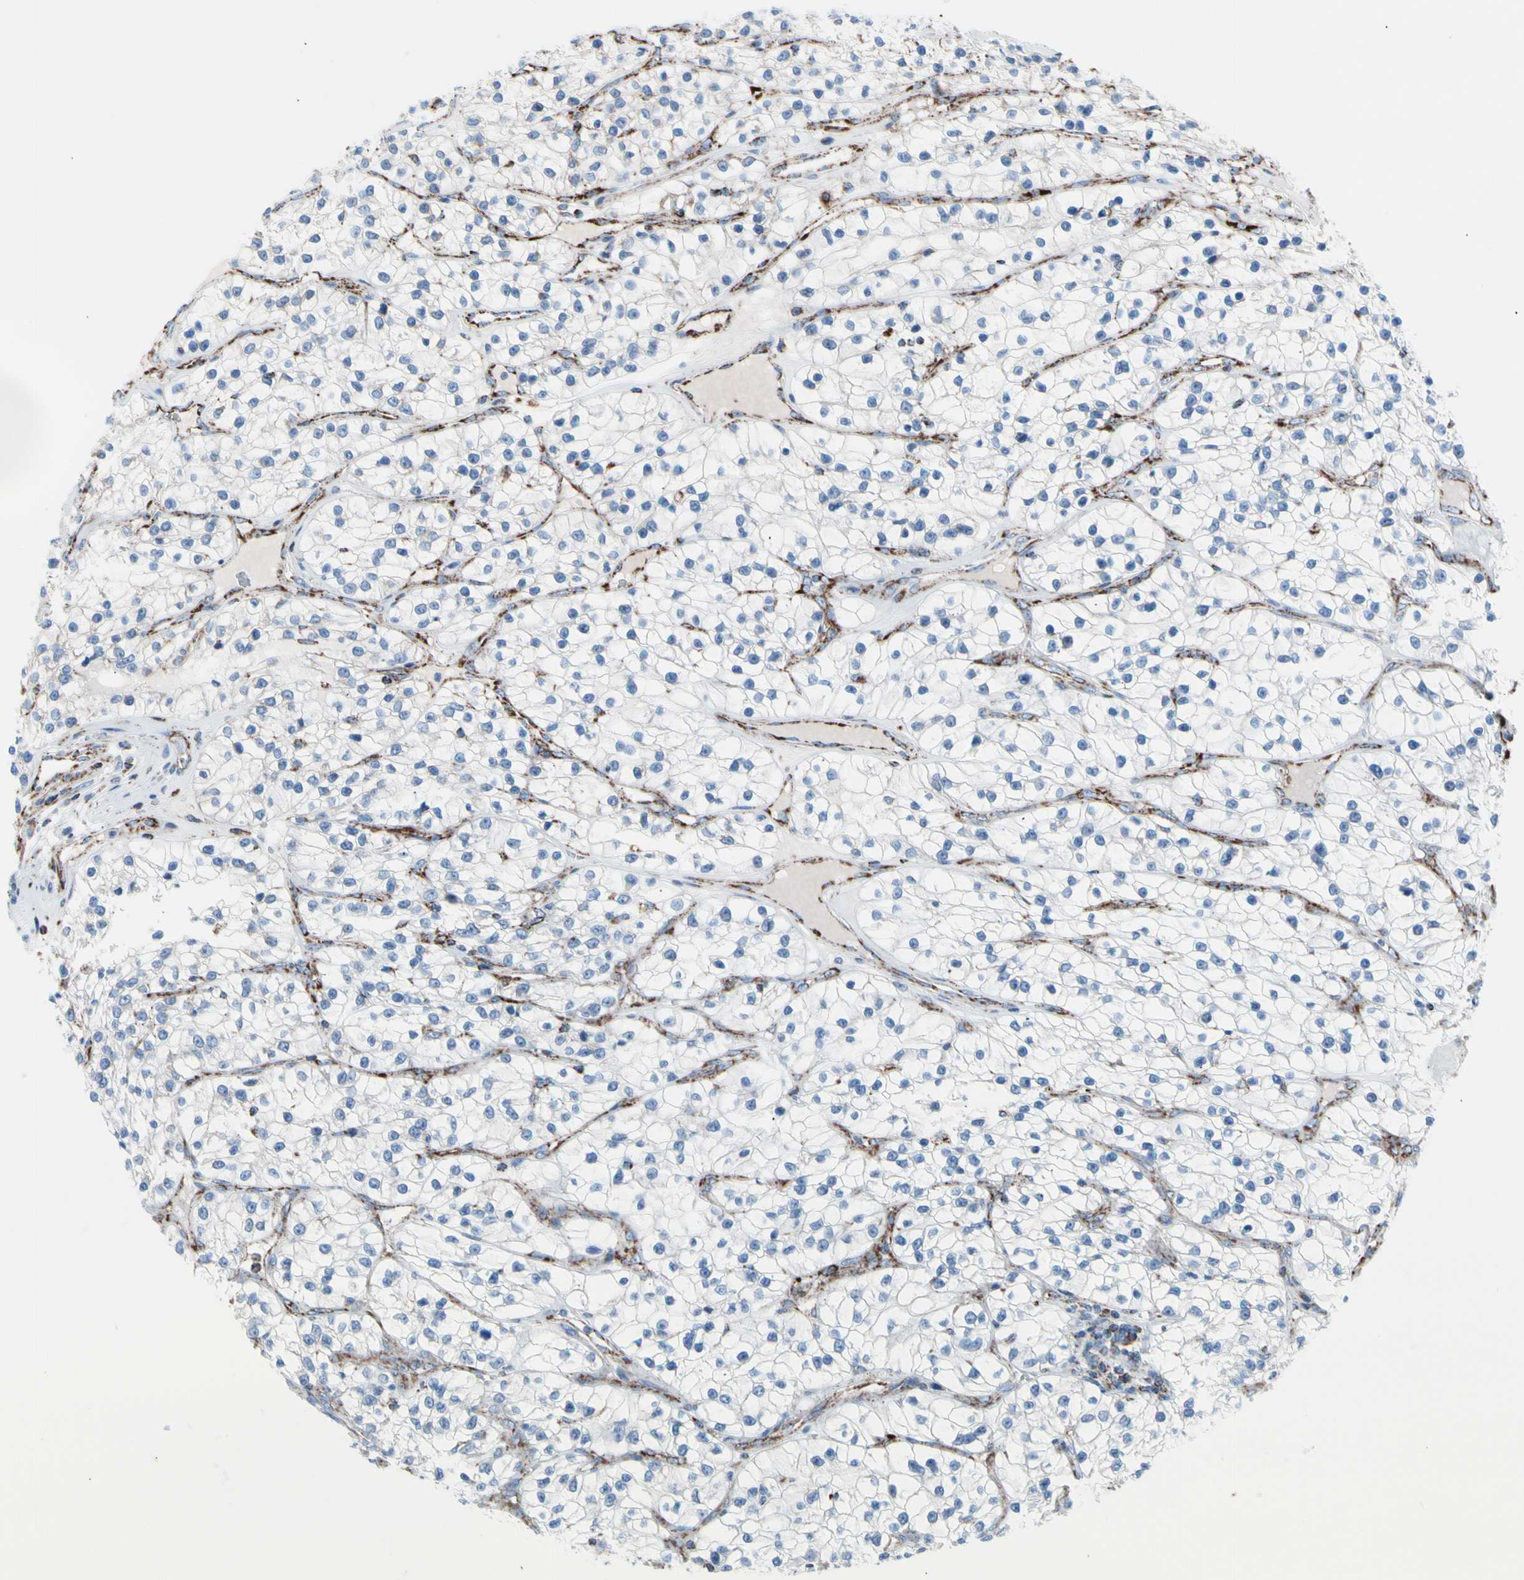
{"staining": {"intensity": "negative", "quantity": "none", "location": "none"}, "tissue": "renal cancer", "cell_type": "Tumor cells", "image_type": "cancer", "snomed": [{"axis": "morphology", "description": "Adenocarcinoma, NOS"}, {"axis": "topography", "description": "Kidney"}], "caption": "Immunohistochemistry (IHC) photomicrograph of neoplastic tissue: human adenocarcinoma (renal) stained with DAB (3,3'-diaminobenzidine) demonstrates no significant protein positivity in tumor cells. Brightfield microscopy of immunohistochemistry stained with DAB (3,3'-diaminobenzidine) (brown) and hematoxylin (blue), captured at high magnification.", "gene": "HK1", "patient": {"sex": "female", "age": 57}}